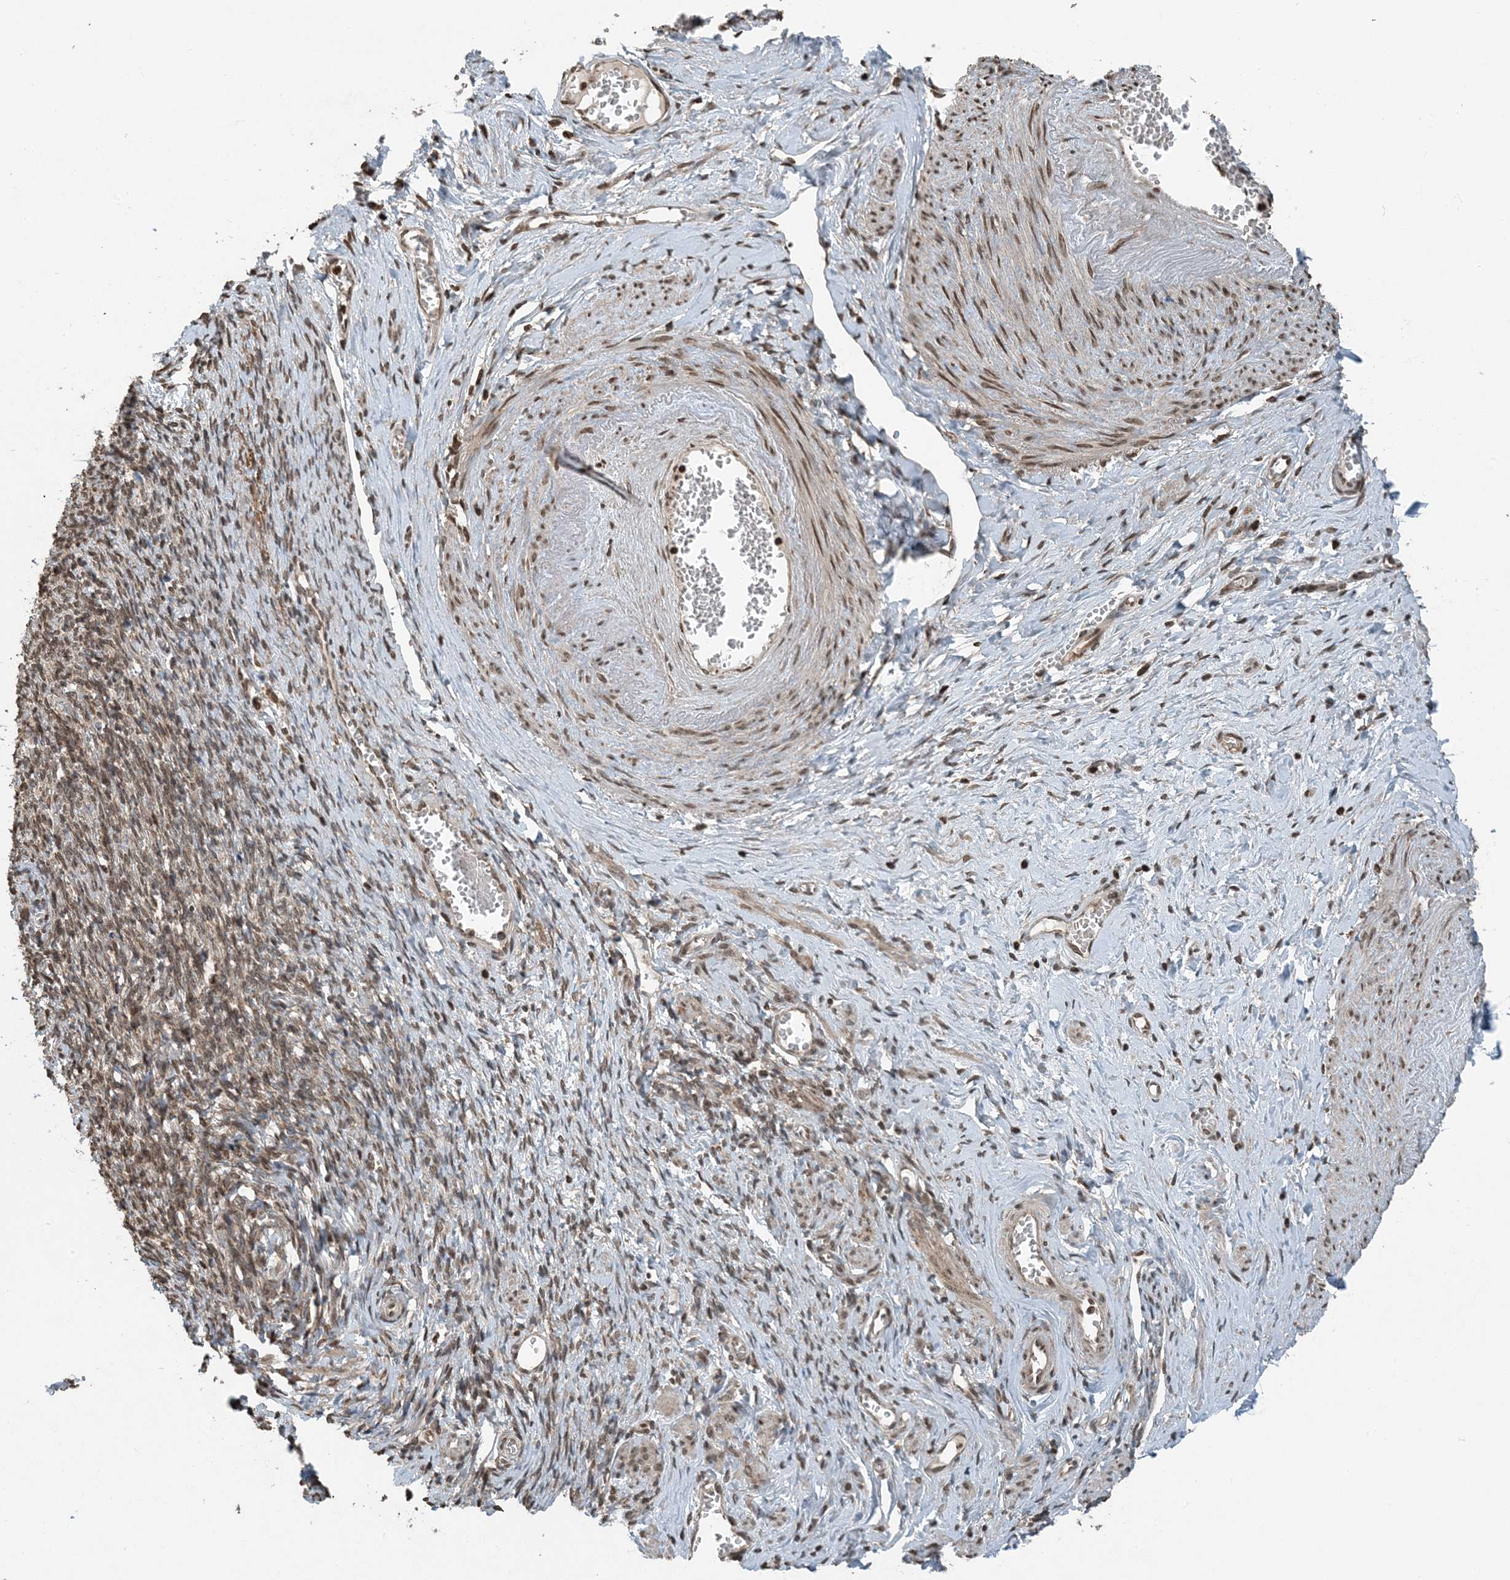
{"staining": {"intensity": "moderate", "quantity": ">75%", "location": "cytoplasmic/membranous,nuclear"}, "tissue": "adipose tissue", "cell_type": "Adipocytes", "image_type": "normal", "snomed": [{"axis": "morphology", "description": "Normal tissue, NOS"}, {"axis": "topography", "description": "Vascular tissue"}, {"axis": "topography", "description": "Fallopian tube"}, {"axis": "topography", "description": "Ovary"}], "caption": "High-magnification brightfield microscopy of benign adipose tissue stained with DAB (3,3'-diaminobenzidine) (brown) and counterstained with hematoxylin (blue). adipocytes exhibit moderate cytoplasmic/membranous,nuclear expression is present in about>75% of cells. Using DAB (brown) and hematoxylin (blue) stains, captured at high magnification using brightfield microscopy.", "gene": "ZFAND2B", "patient": {"sex": "female", "age": 67}}